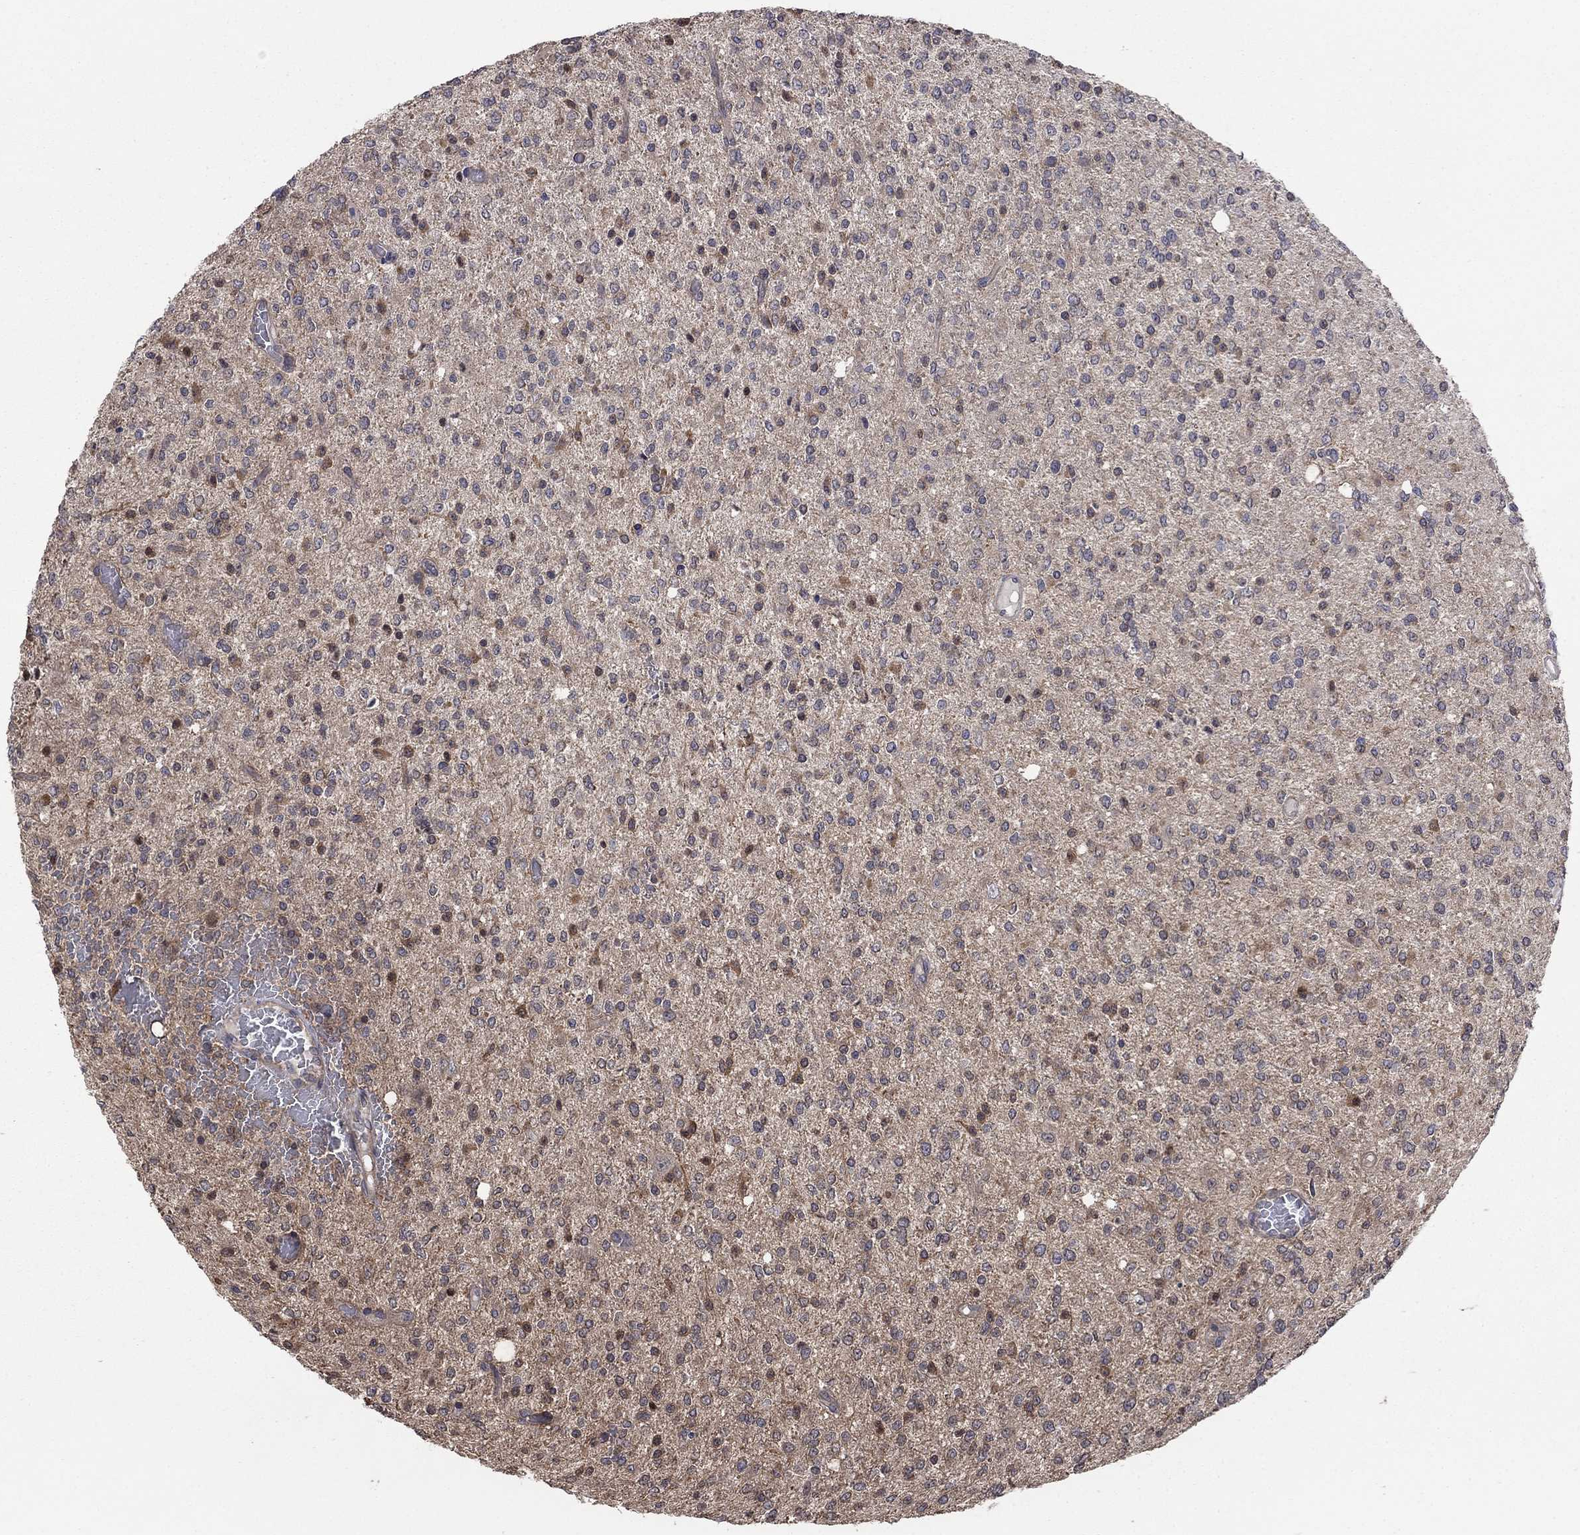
{"staining": {"intensity": "negative", "quantity": "none", "location": "none"}, "tissue": "glioma", "cell_type": "Tumor cells", "image_type": "cancer", "snomed": [{"axis": "morphology", "description": "Glioma, malignant, Low grade"}, {"axis": "topography", "description": "Brain"}], "caption": "Tumor cells are negative for protein expression in human malignant glioma (low-grade). (Brightfield microscopy of DAB (3,3'-diaminobenzidine) IHC at high magnification).", "gene": "PDZD2", "patient": {"sex": "male", "age": 67}}